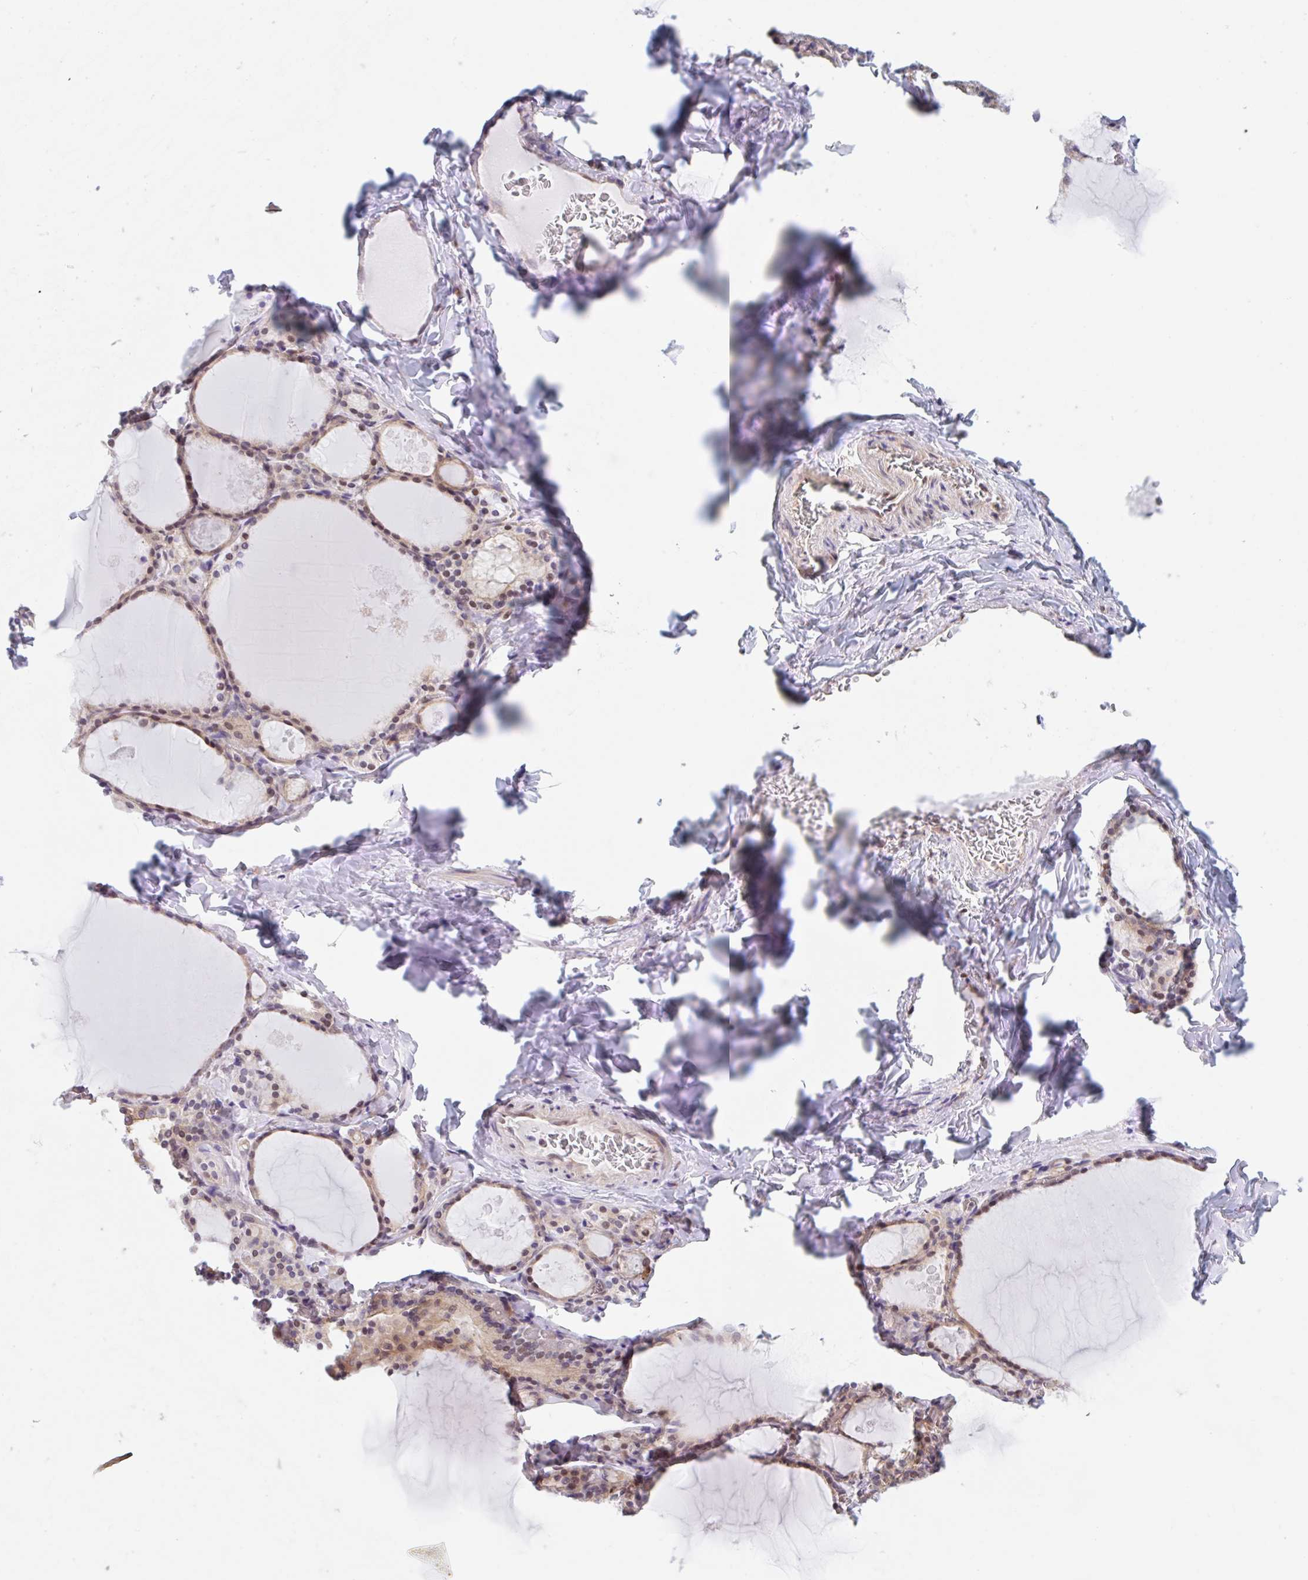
{"staining": {"intensity": "moderate", "quantity": "25%-75%", "location": "cytoplasmic/membranous,nuclear"}, "tissue": "thyroid gland", "cell_type": "Glandular cells", "image_type": "normal", "snomed": [{"axis": "morphology", "description": "Normal tissue, NOS"}, {"axis": "topography", "description": "Thyroid gland"}], "caption": "IHC histopathology image of benign human thyroid gland stained for a protein (brown), which reveals medium levels of moderate cytoplasmic/membranous,nuclear staining in about 25%-75% of glandular cells.", "gene": "TBPL2", "patient": {"sex": "male", "age": 56}}